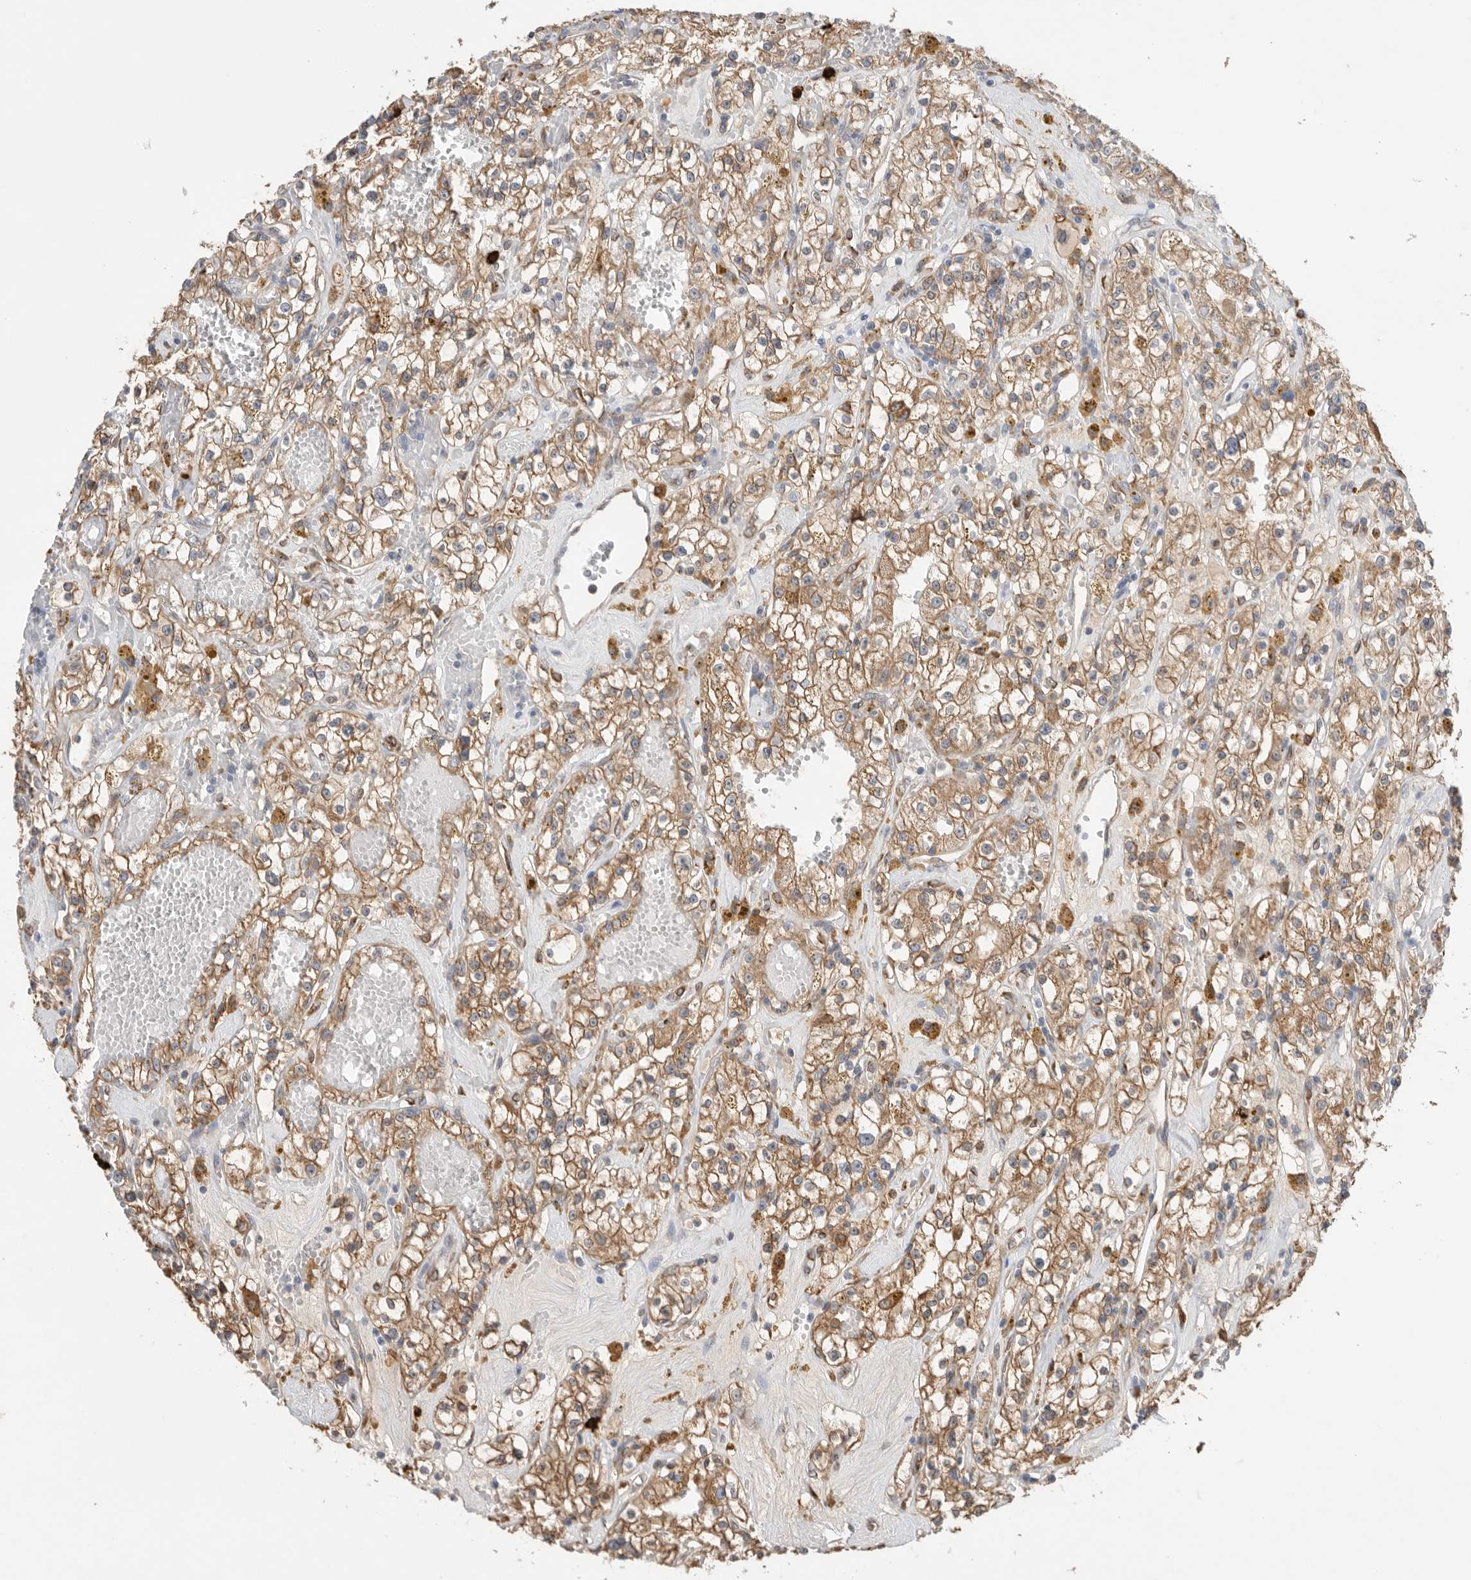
{"staining": {"intensity": "moderate", "quantity": ">75%", "location": "cytoplasmic/membranous"}, "tissue": "renal cancer", "cell_type": "Tumor cells", "image_type": "cancer", "snomed": [{"axis": "morphology", "description": "Adenocarcinoma, NOS"}, {"axis": "topography", "description": "Kidney"}], "caption": "Human adenocarcinoma (renal) stained with a protein marker displays moderate staining in tumor cells.", "gene": "BLOC1S5", "patient": {"sex": "male", "age": 56}}